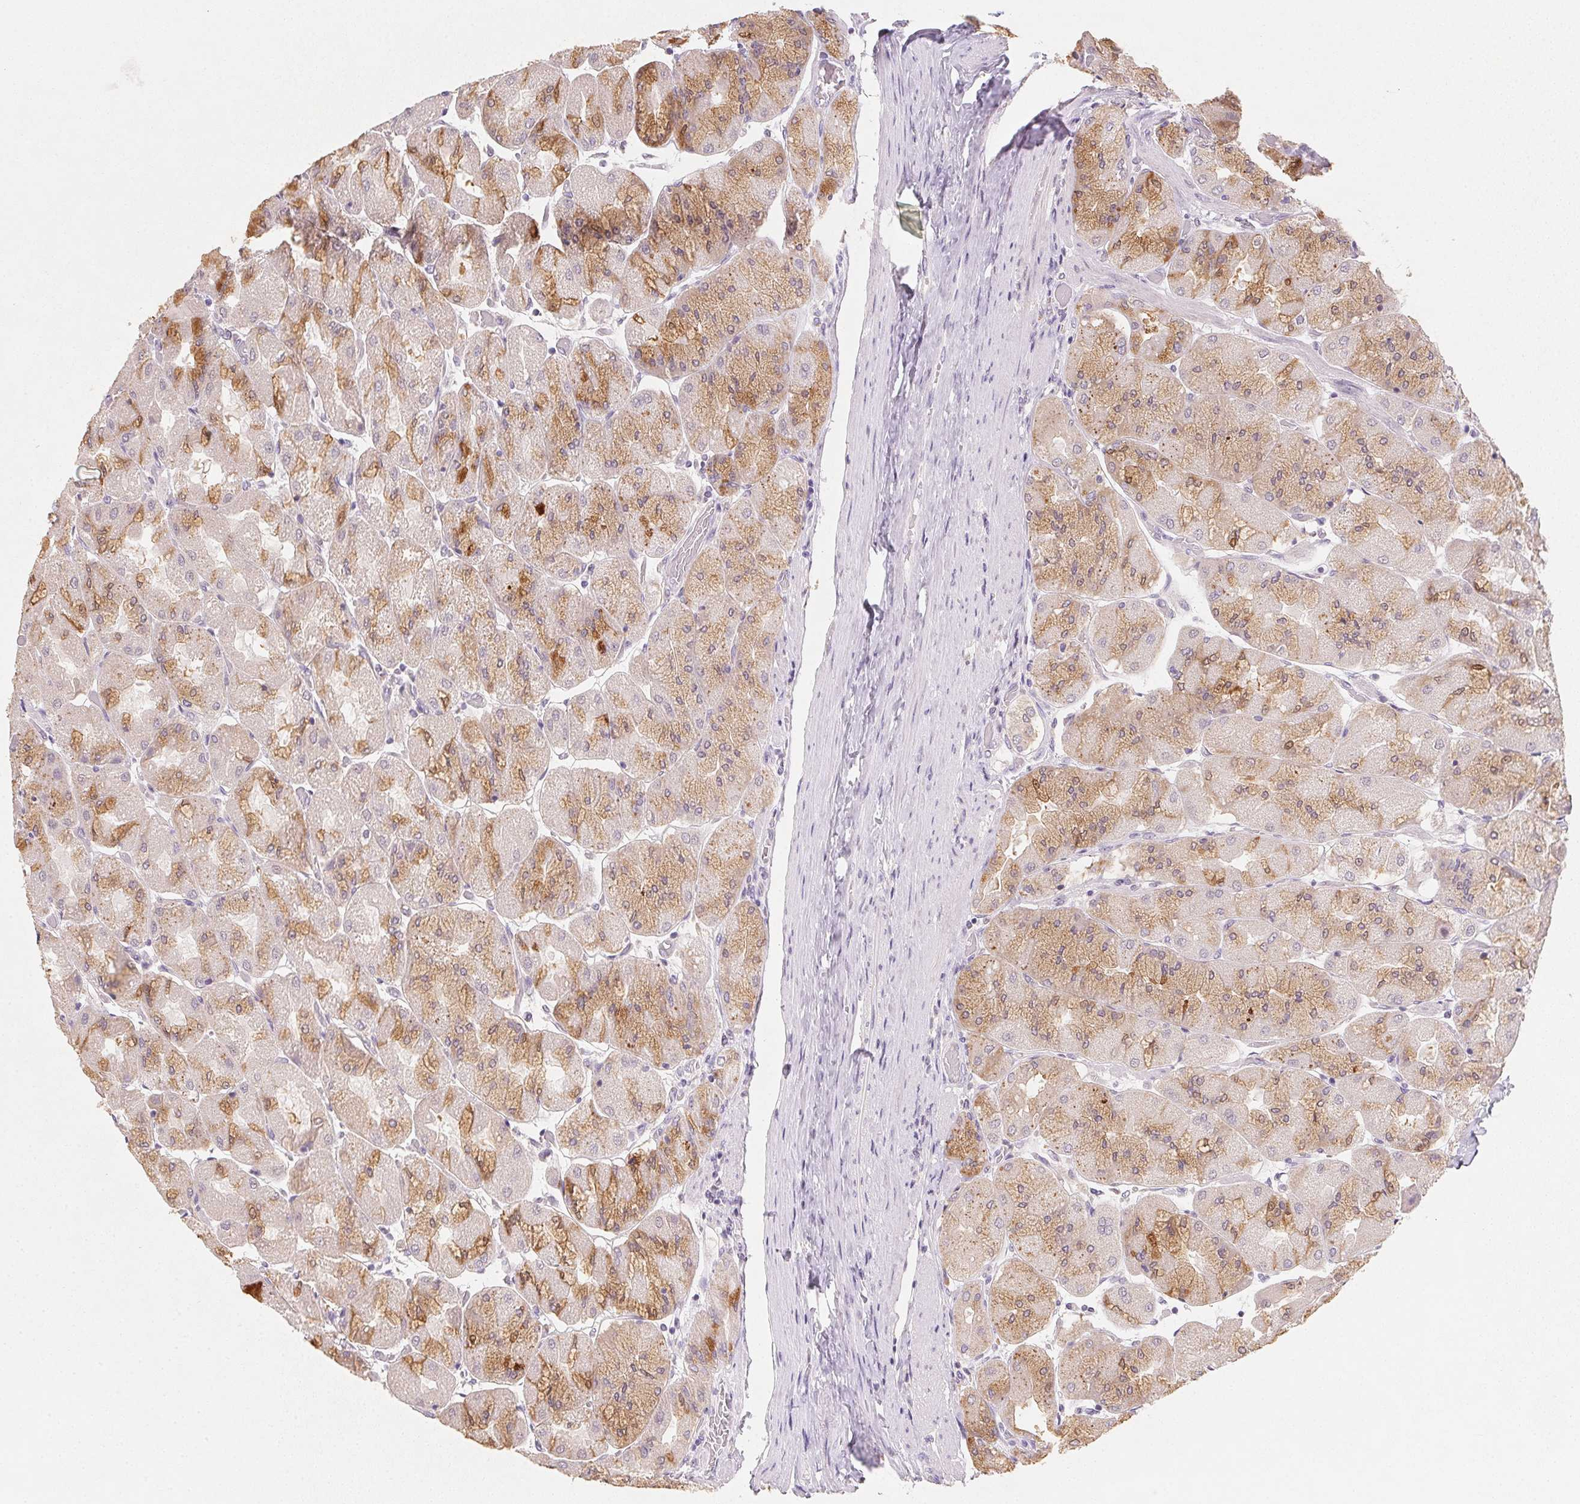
{"staining": {"intensity": "weak", "quantity": "25%-75%", "location": "cytoplasmic/membranous,nuclear"}, "tissue": "stomach", "cell_type": "Glandular cells", "image_type": "normal", "snomed": [{"axis": "morphology", "description": "Normal tissue, NOS"}, {"axis": "topography", "description": "Stomach"}], "caption": "A brown stain shows weak cytoplasmic/membranous,nuclear staining of a protein in glandular cells of normal human stomach. The staining is performed using DAB (3,3'-diaminobenzidine) brown chromogen to label protein expression. The nuclei are counter-stained blue using hematoxylin.", "gene": "SLC6A18", "patient": {"sex": "female", "age": 61}}